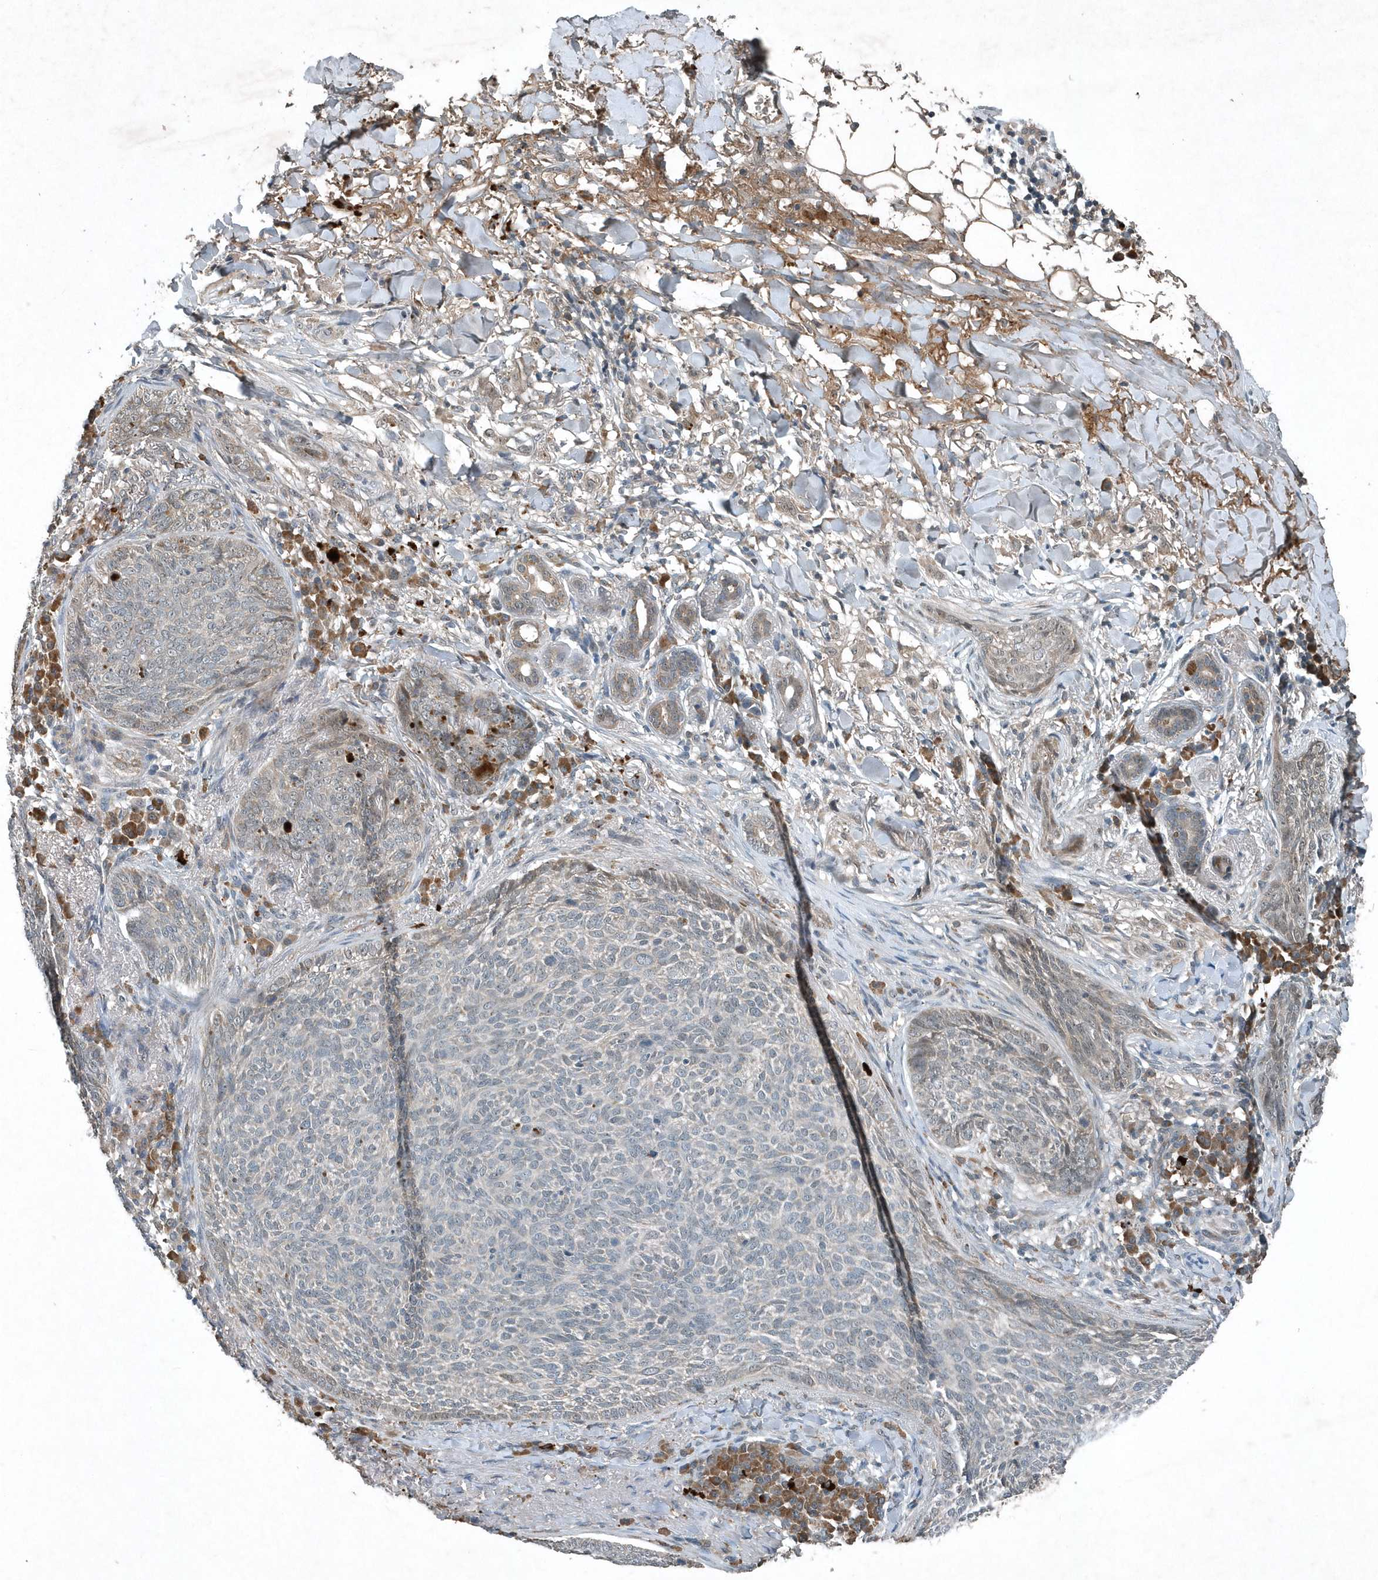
{"staining": {"intensity": "negative", "quantity": "none", "location": "none"}, "tissue": "skin cancer", "cell_type": "Tumor cells", "image_type": "cancer", "snomed": [{"axis": "morphology", "description": "Basal cell carcinoma"}, {"axis": "topography", "description": "Skin"}], "caption": "Skin basal cell carcinoma was stained to show a protein in brown. There is no significant positivity in tumor cells.", "gene": "SCFD2", "patient": {"sex": "male", "age": 85}}